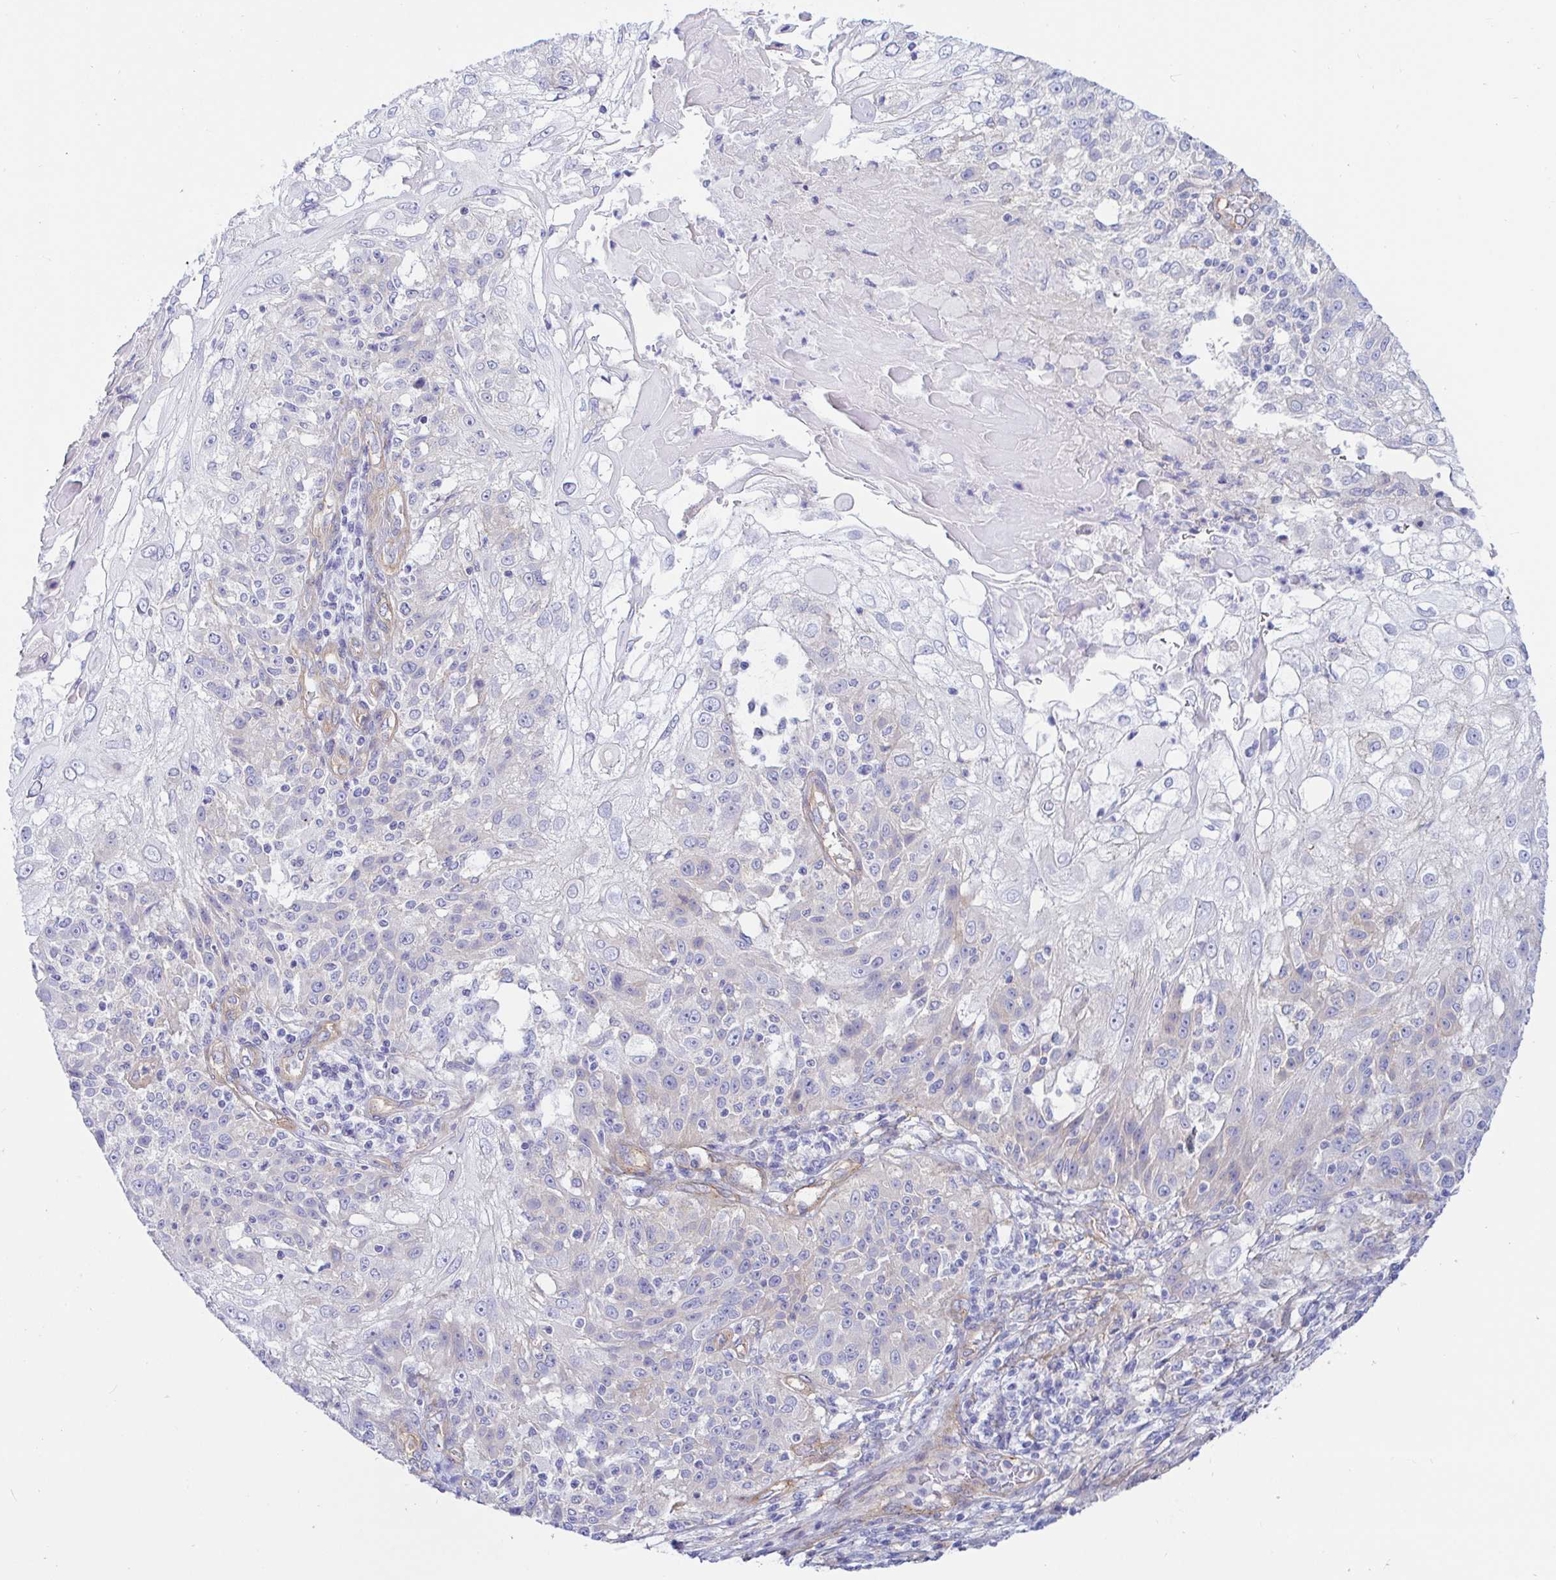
{"staining": {"intensity": "negative", "quantity": "none", "location": "none"}, "tissue": "skin cancer", "cell_type": "Tumor cells", "image_type": "cancer", "snomed": [{"axis": "morphology", "description": "Normal tissue, NOS"}, {"axis": "morphology", "description": "Squamous cell carcinoma, NOS"}, {"axis": "topography", "description": "Skin"}], "caption": "This is an immunohistochemistry (IHC) histopathology image of human skin cancer. There is no staining in tumor cells.", "gene": "ARL4D", "patient": {"sex": "female", "age": 83}}